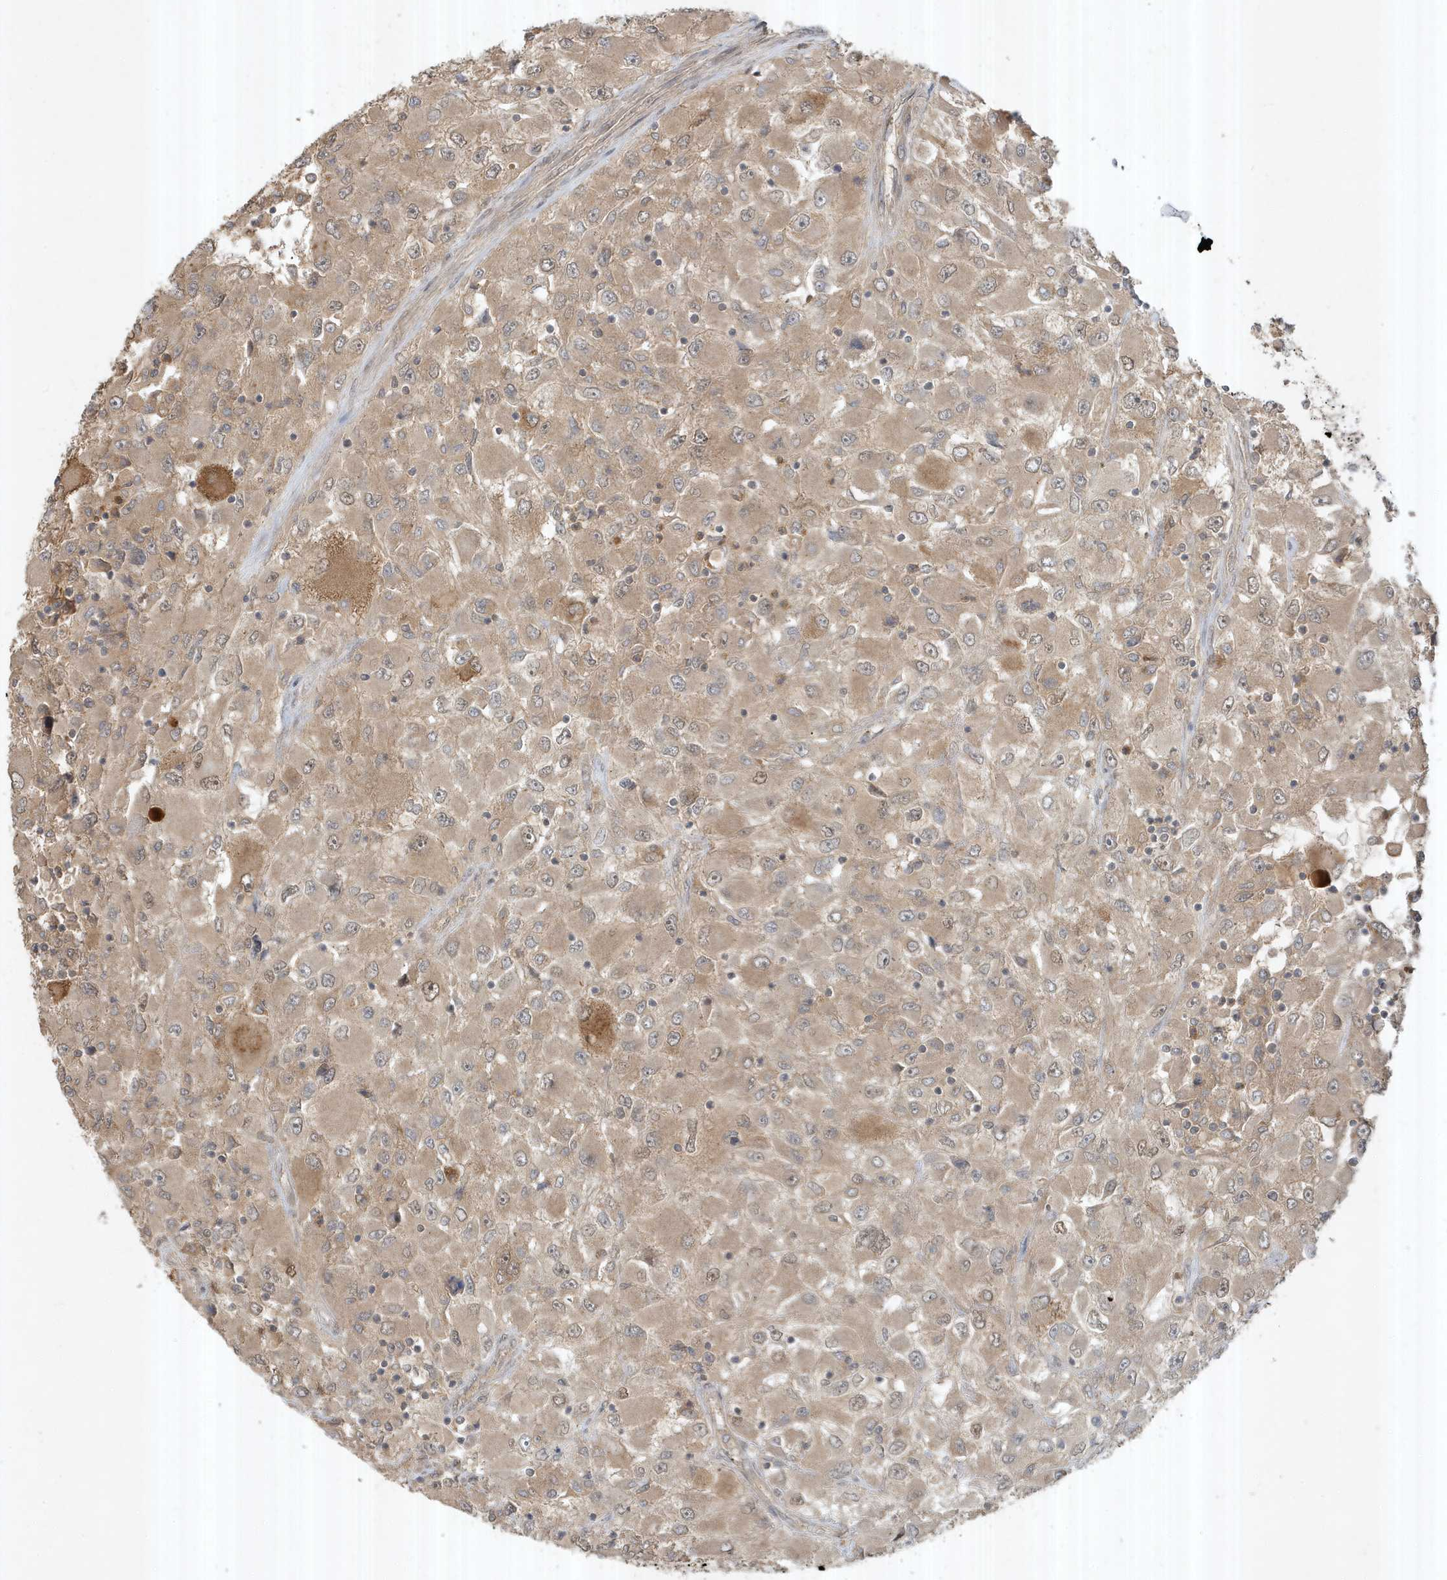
{"staining": {"intensity": "weak", "quantity": ">75%", "location": "cytoplasmic/membranous"}, "tissue": "renal cancer", "cell_type": "Tumor cells", "image_type": "cancer", "snomed": [{"axis": "morphology", "description": "Adenocarcinoma, NOS"}, {"axis": "topography", "description": "Kidney"}], "caption": "High-magnification brightfield microscopy of adenocarcinoma (renal) stained with DAB (brown) and counterstained with hematoxylin (blue). tumor cells exhibit weak cytoplasmic/membranous positivity is identified in about>75% of cells.", "gene": "ABCB9", "patient": {"sex": "female", "age": 52}}